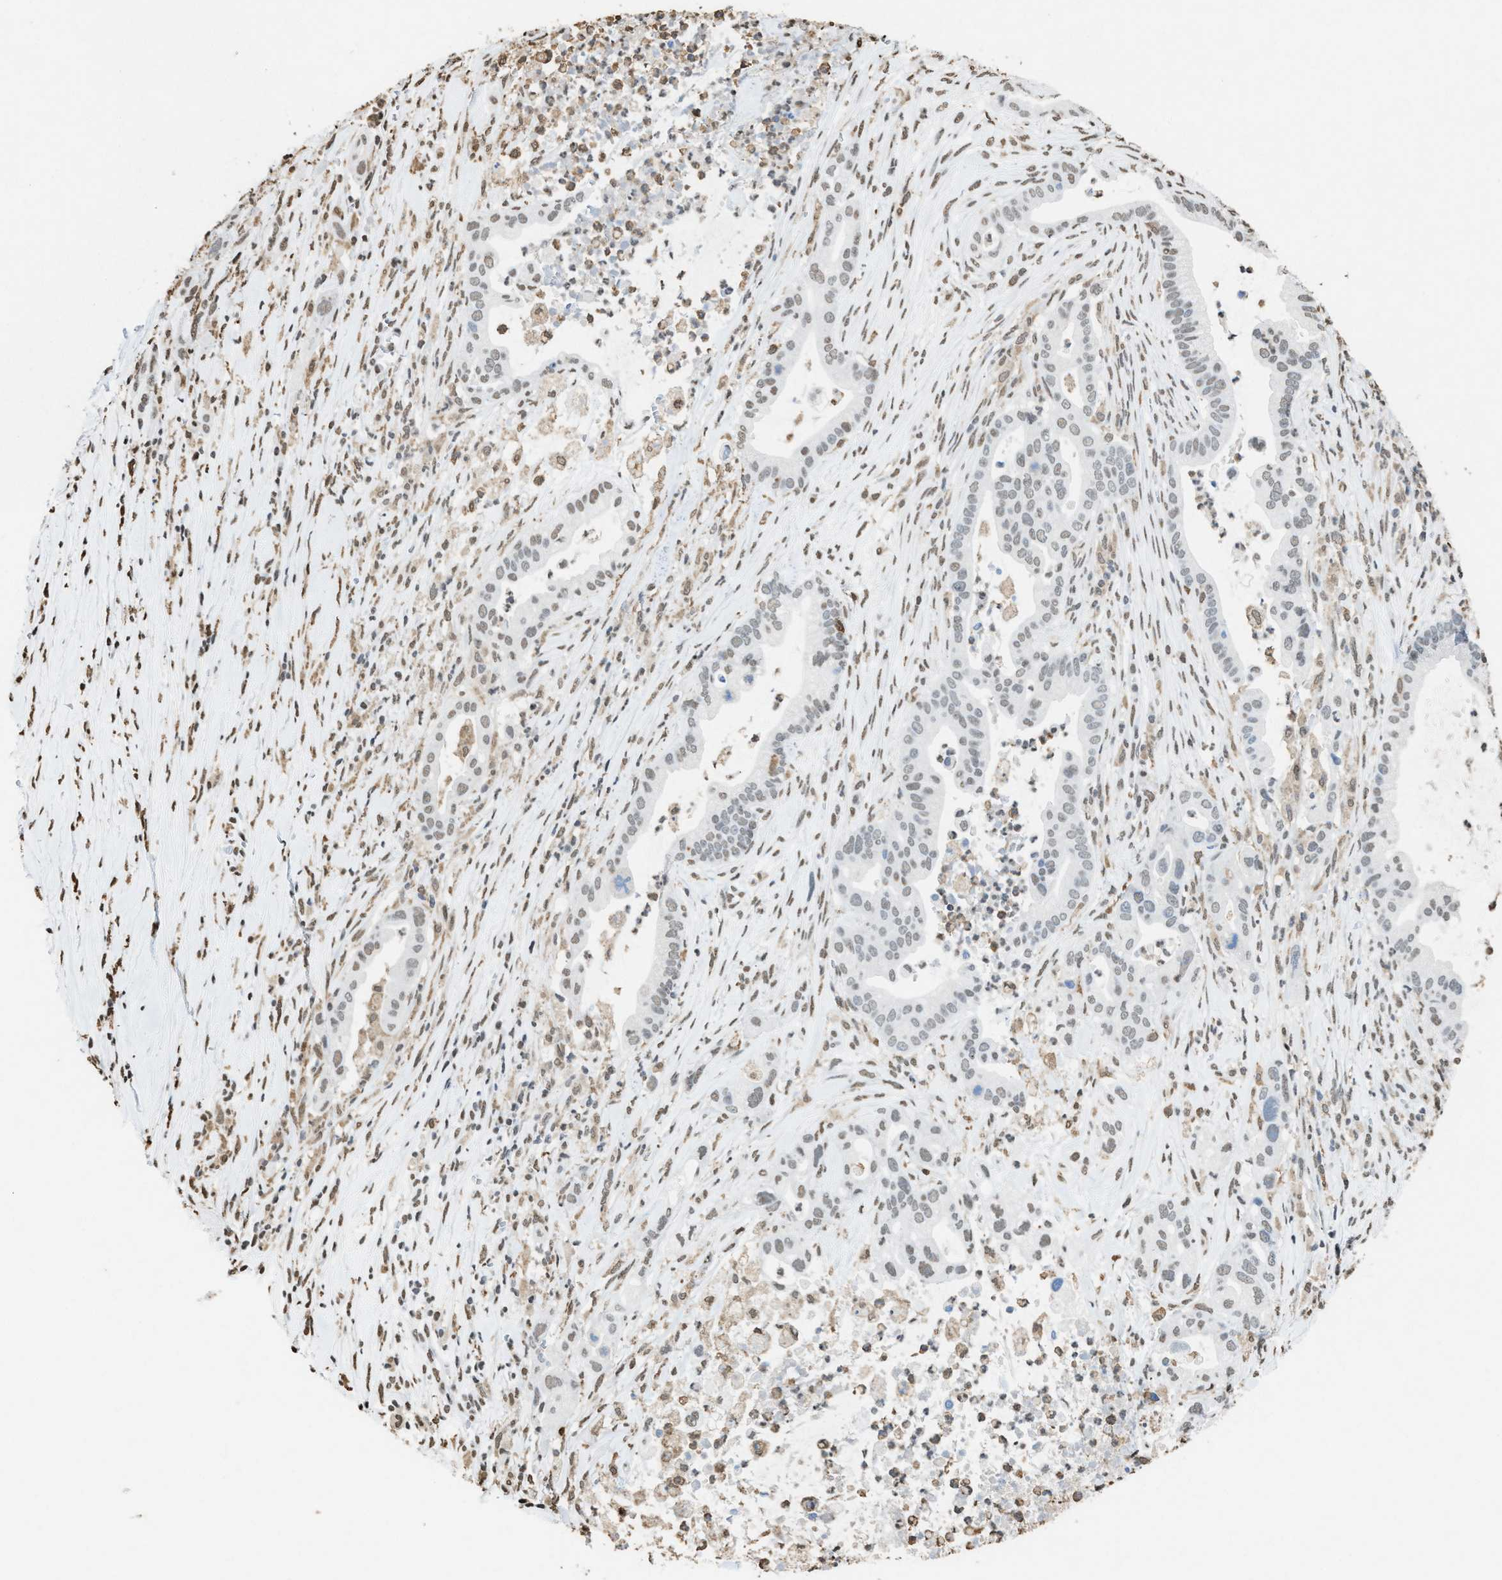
{"staining": {"intensity": "weak", "quantity": "<25%", "location": "nuclear"}, "tissue": "pancreatic cancer", "cell_type": "Tumor cells", "image_type": "cancer", "snomed": [{"axis": "morphology", "description": "Adenocarcinoma, NOS"}, {"axis": "topography", "description": "Pancreas"}], "caption": "This is a photomicrograph of IHC staining of pancreatic adenocarcinoma, which shows no expression in tumor cells. (DAB IHC visualized using brightfield microscopy, high magnification).", "gene": "NUP88", "patient": {"sex": "male", "age": 69}}